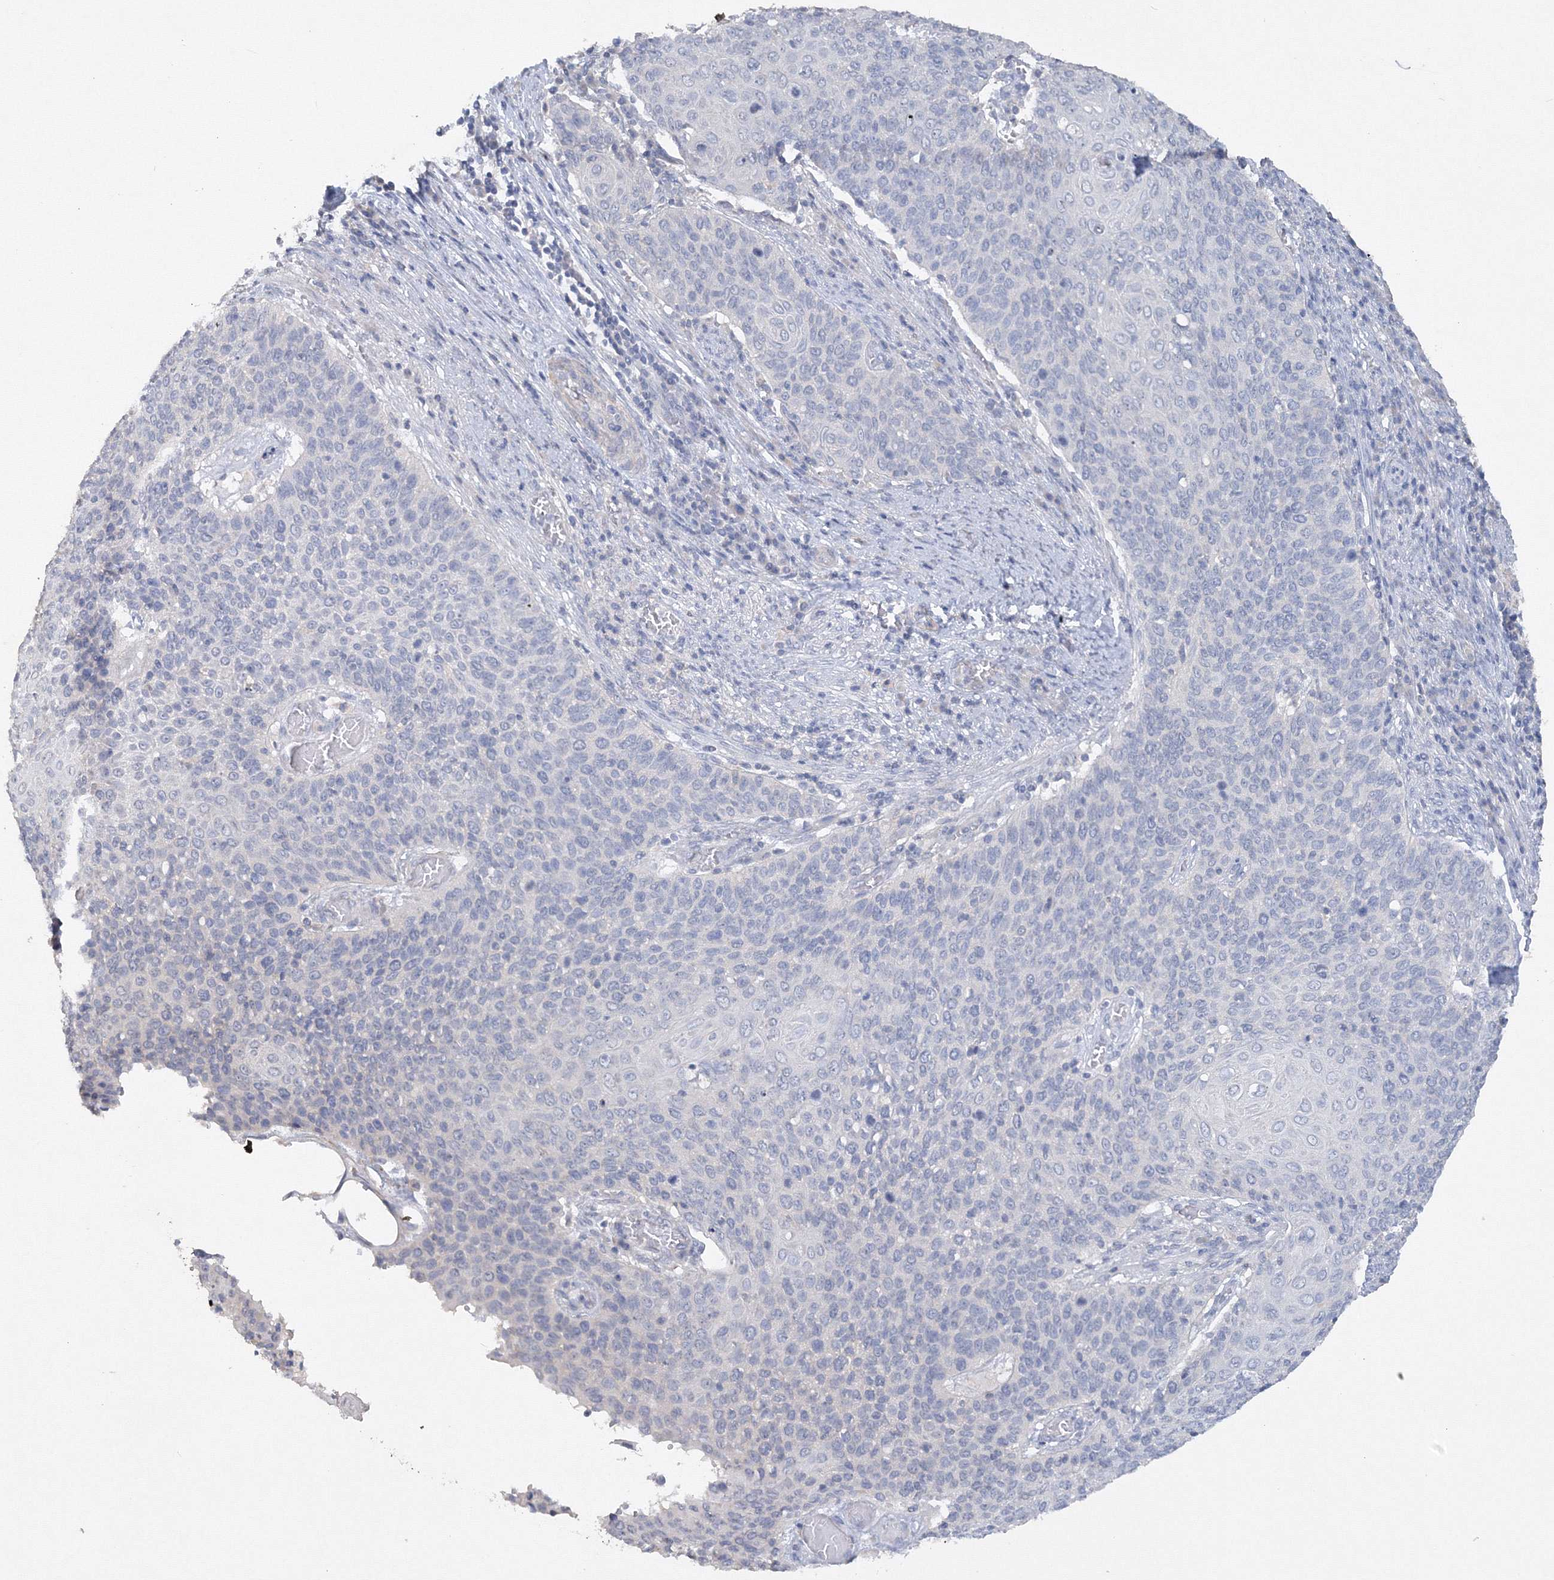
{"staining": {"intensity": "negative", "quantity": "none", "location": "none"}, "tissue": "cervical cancer", "cell_type": "Tumor cells", "image_type": "cancer", "snomed": [{"axis": "morphology", "description": "Squamous cell carcinoma, NOS"}, {"axis": "topography", "description": "Cervix"}], "caption": "A high-resolution micrograph shows IHC staining of squamous cell carcinoma (cervical), which reveals no significant staining in tumor cells.", "gene": "OSBPL6", "patient": {"sex": "female", "age": 39}}